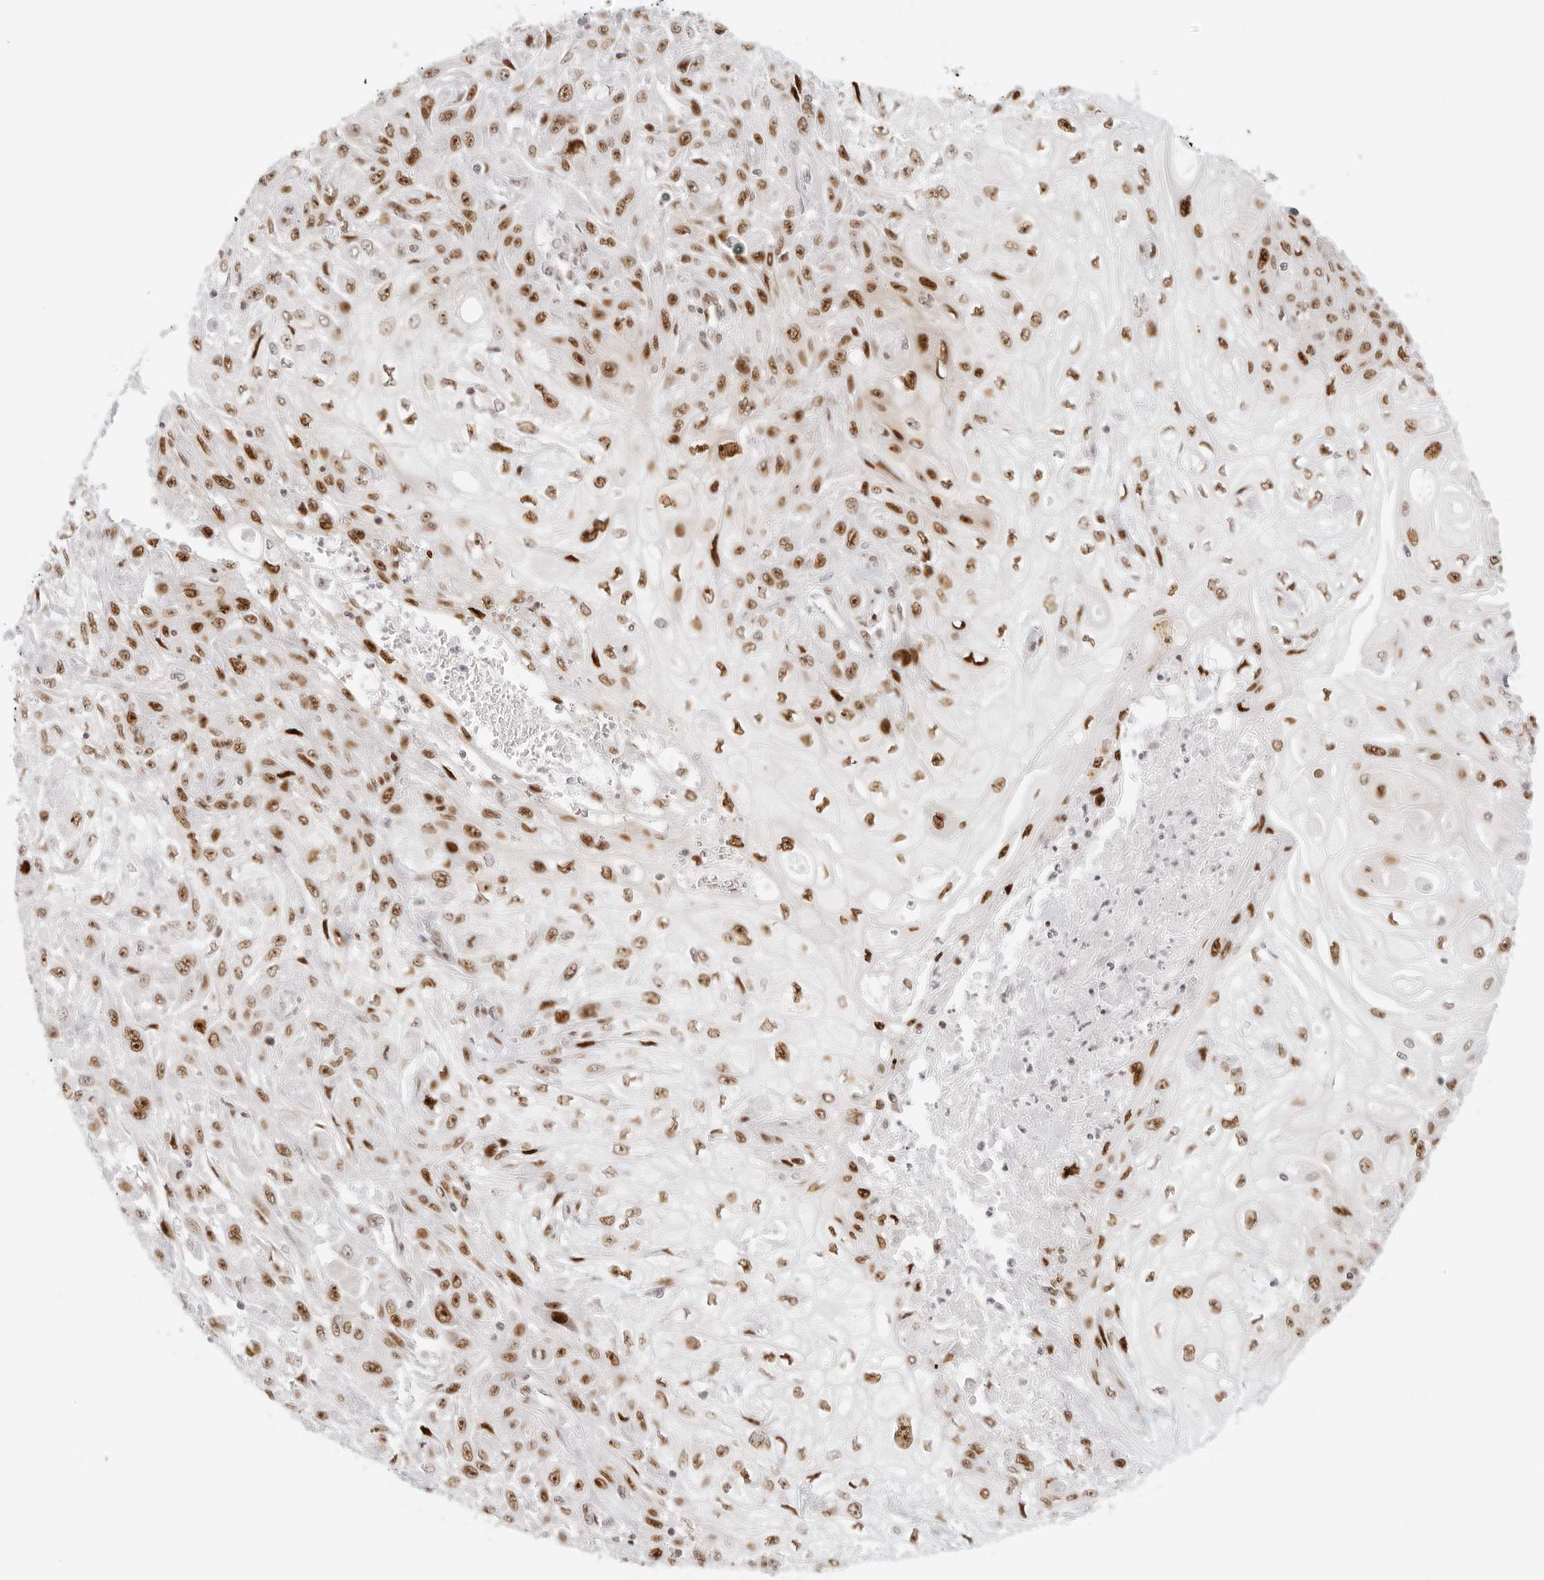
{"staining": {"intensity": "moderate", "quantity": ">75%", "location": "nuclear"}, "tissue": "skin cancer", "cell_type": "Tumor cells", "image_type": "cancer", "snomed": [{"axis": "morphology", "description": "Squamous cell carcinoma, NOS"}, {"axis": "morphology", "description": "Squamous cell carcinoma, metastatic, NOS"}, {"axis": "topography", "description": "Skin"}, {"axis": "topography", "description": "Lymph node"}], "caption": "A brown stain shows moderate nuclear expression of a protein in human skin metastatic squamous cell carcinoma tumor cells.", "gene": "RCC1", "patient": {"sex": "male", "age": 75}}